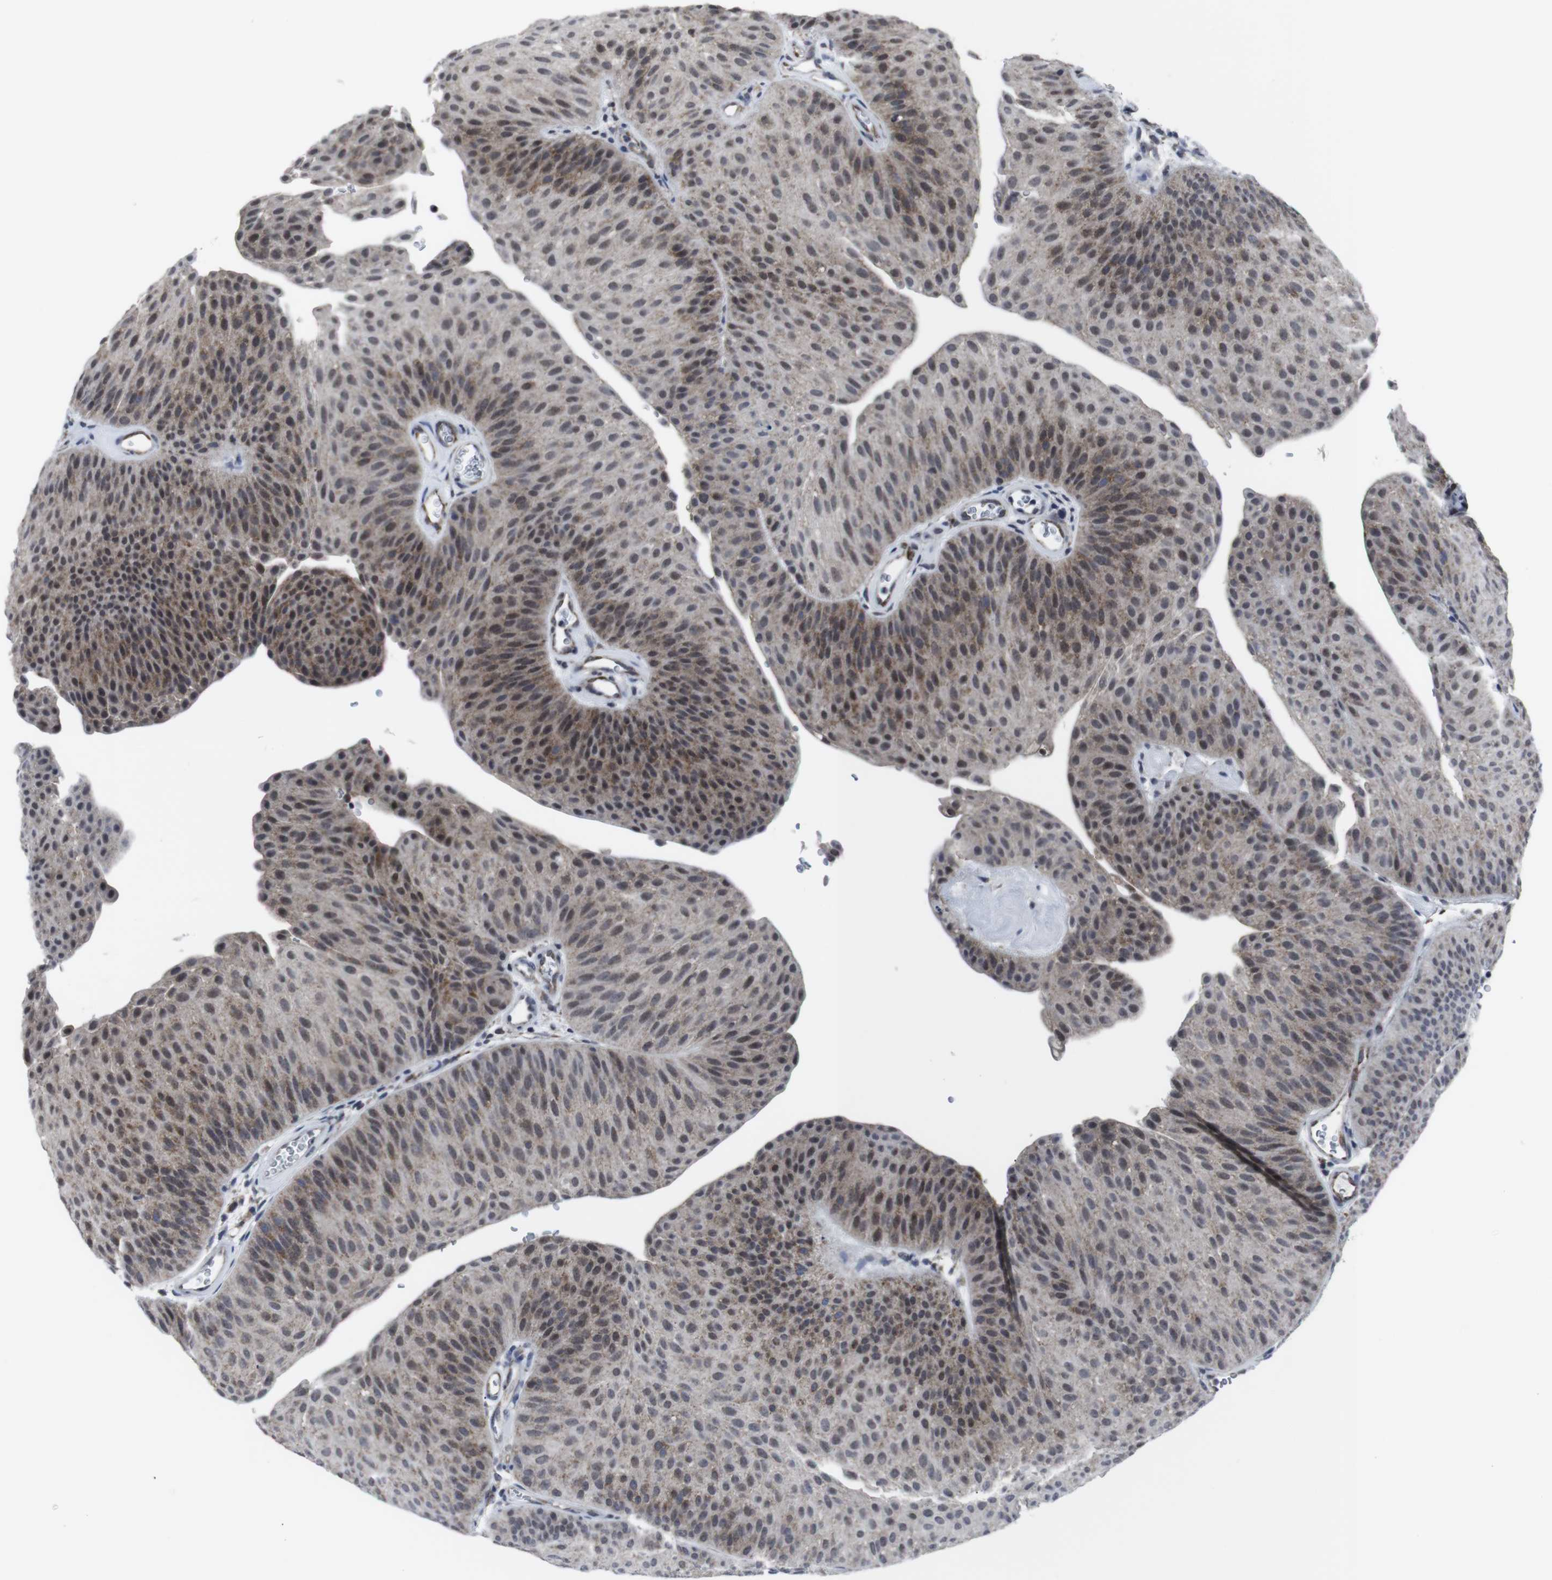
{"staining": {"intensity": "moderate", "quantity": ">75%", "location": "cytoplasmic/membranous,nuclear"}, "tissue": "urothelial cancer", "cell_type": "Tumor cells", "image_type": "cancer", "snomed": [{"axis": "morphology", "description": "Urothelial carcinoma, Low grade"}, {"axis": "topography", "description": "Urinary bladder"}], "caption": "Low-grade urothelial carcinoma stained with a brown dye reveals moderate cytoplasmic/membranous and nuclear positive expression in approximately >75% of tumor cells.", "gene": "GEMIN2", "patient": {"sex": "female", "age": 60}}